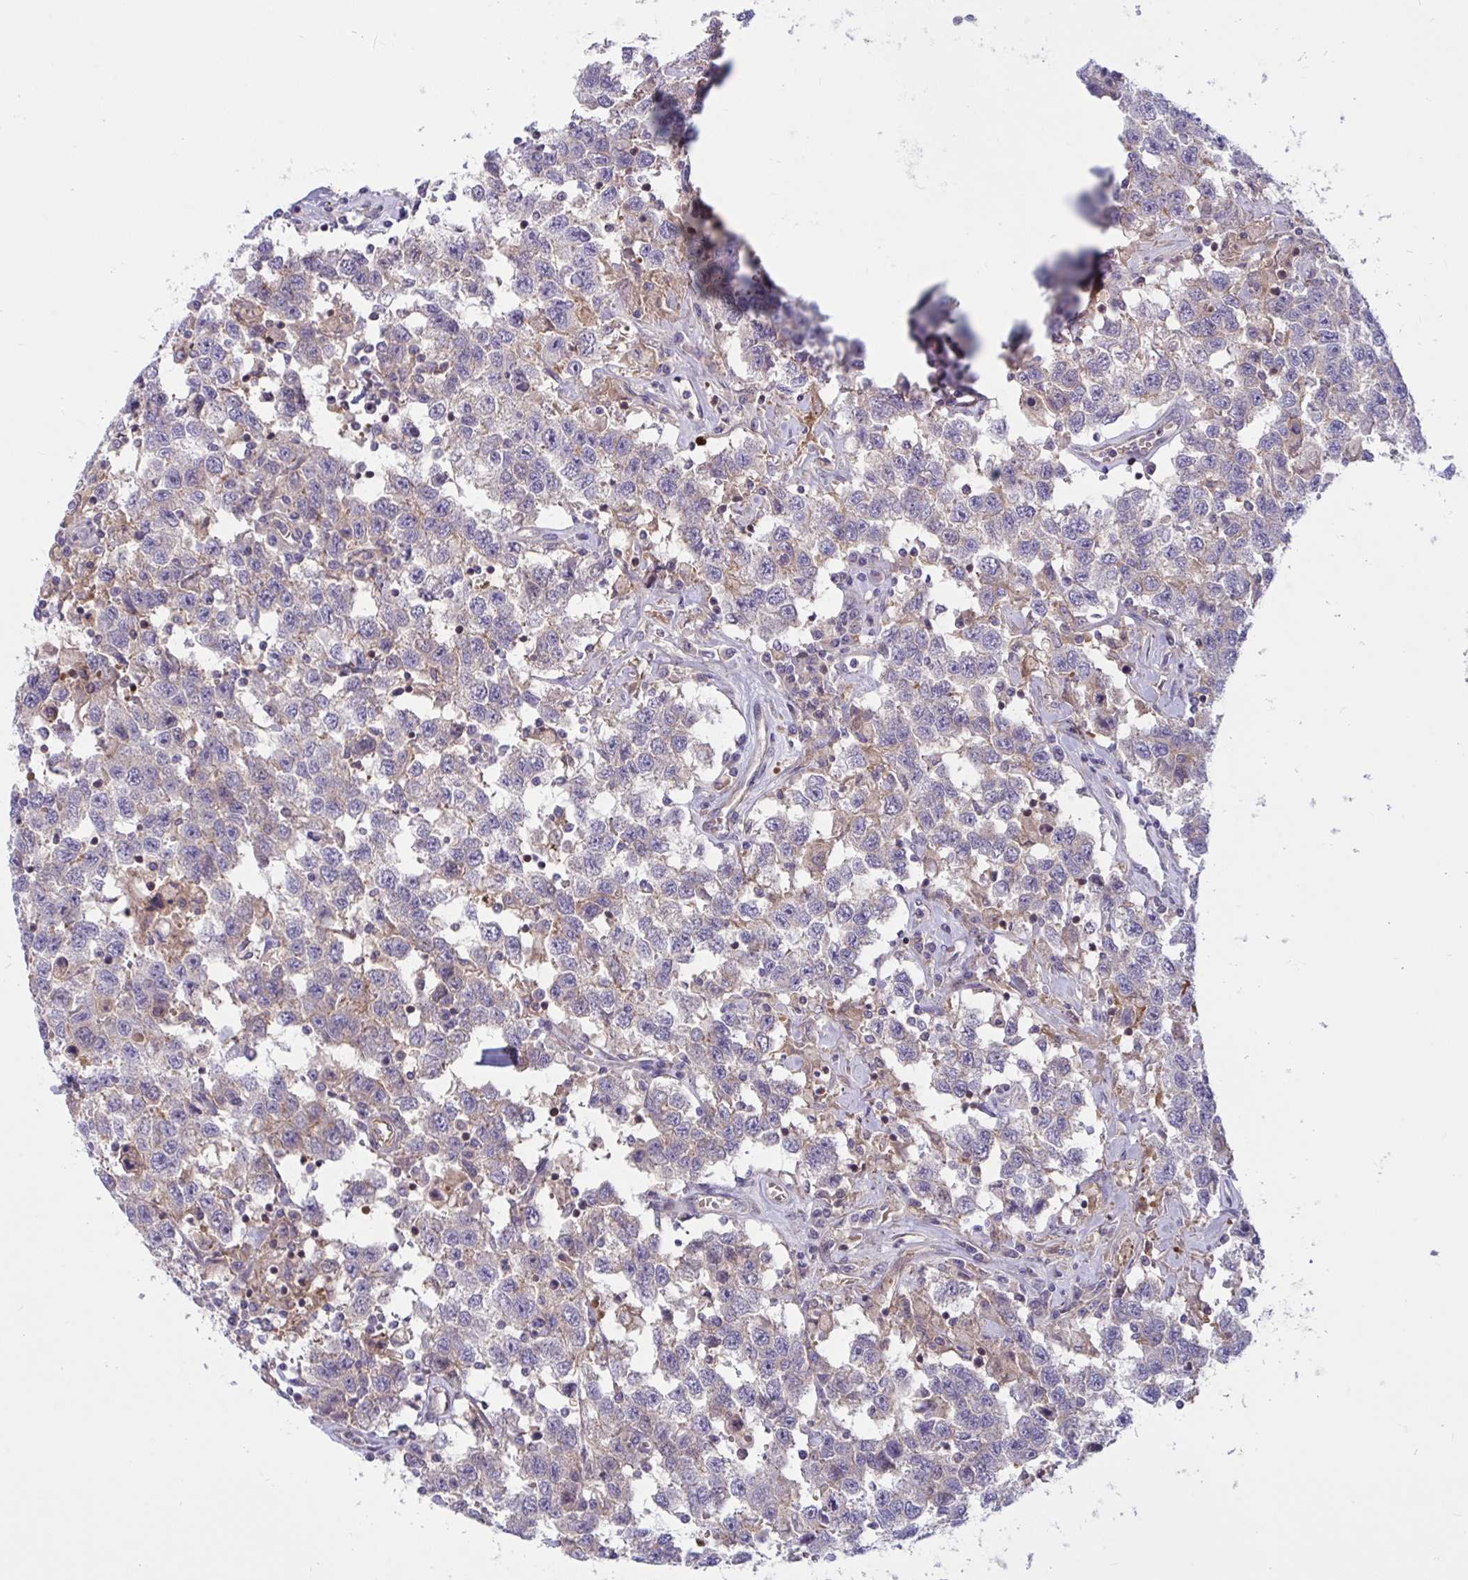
{"staining": {"intensity": "negative", "quantity": "none", "location": "none"}, "tissue": "testis cancer", "cell_type": "Tumor cells", "image_type": "cancer", "snomed": [{"axis": "morphology", "description": "Seminoma, NOS"}, {"axis": "topography", "description": "Testis"}], "caption": "A high-resolution image shows immunohistochemistry staining of testis seminoma, which shows no significant positivity in tumor cells. Nuclei are stained in blue.", "gene": "TANK", "patient": {"sex": "male", "age": 41}}